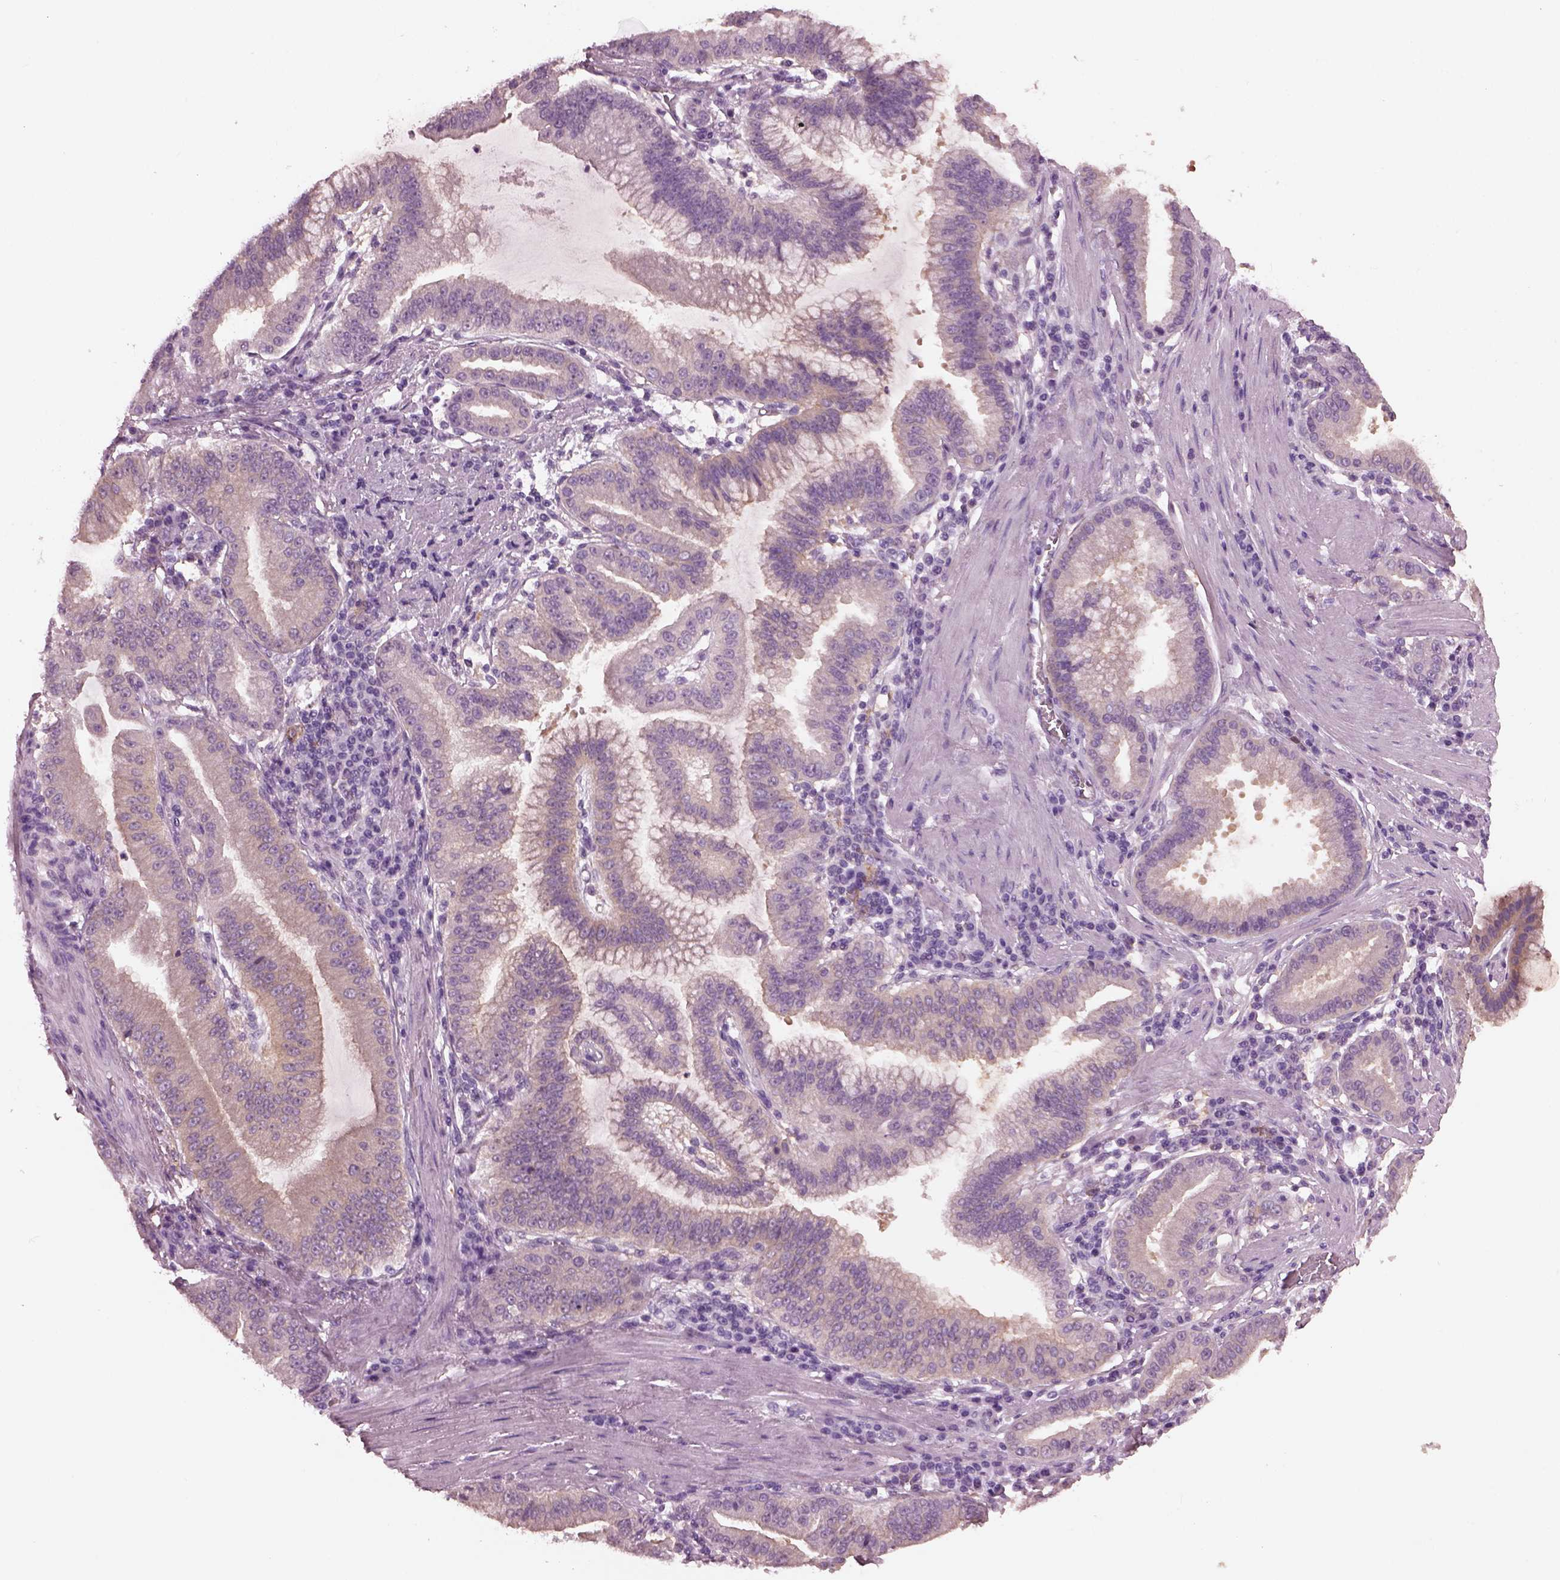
{"staining": {"intensity": "negative", "quantity": "none", "location": "none"}, "tissue": "stomach cancer", "cell_type": "Tumor cells", "image_type": "cancer", "snomed": [{"axis": "morphology", "description": "Adenocarcinoma, NOS"}, {"axis": "topography", "description": "Stomach"}], "caption": "An immunohistochemistry histopathology image of stomach cancer is shown. There is no staining in tumor cells of stomach cancer.", "gene": "SHTN1", "patient": {"sex": "male", "age": 83}}